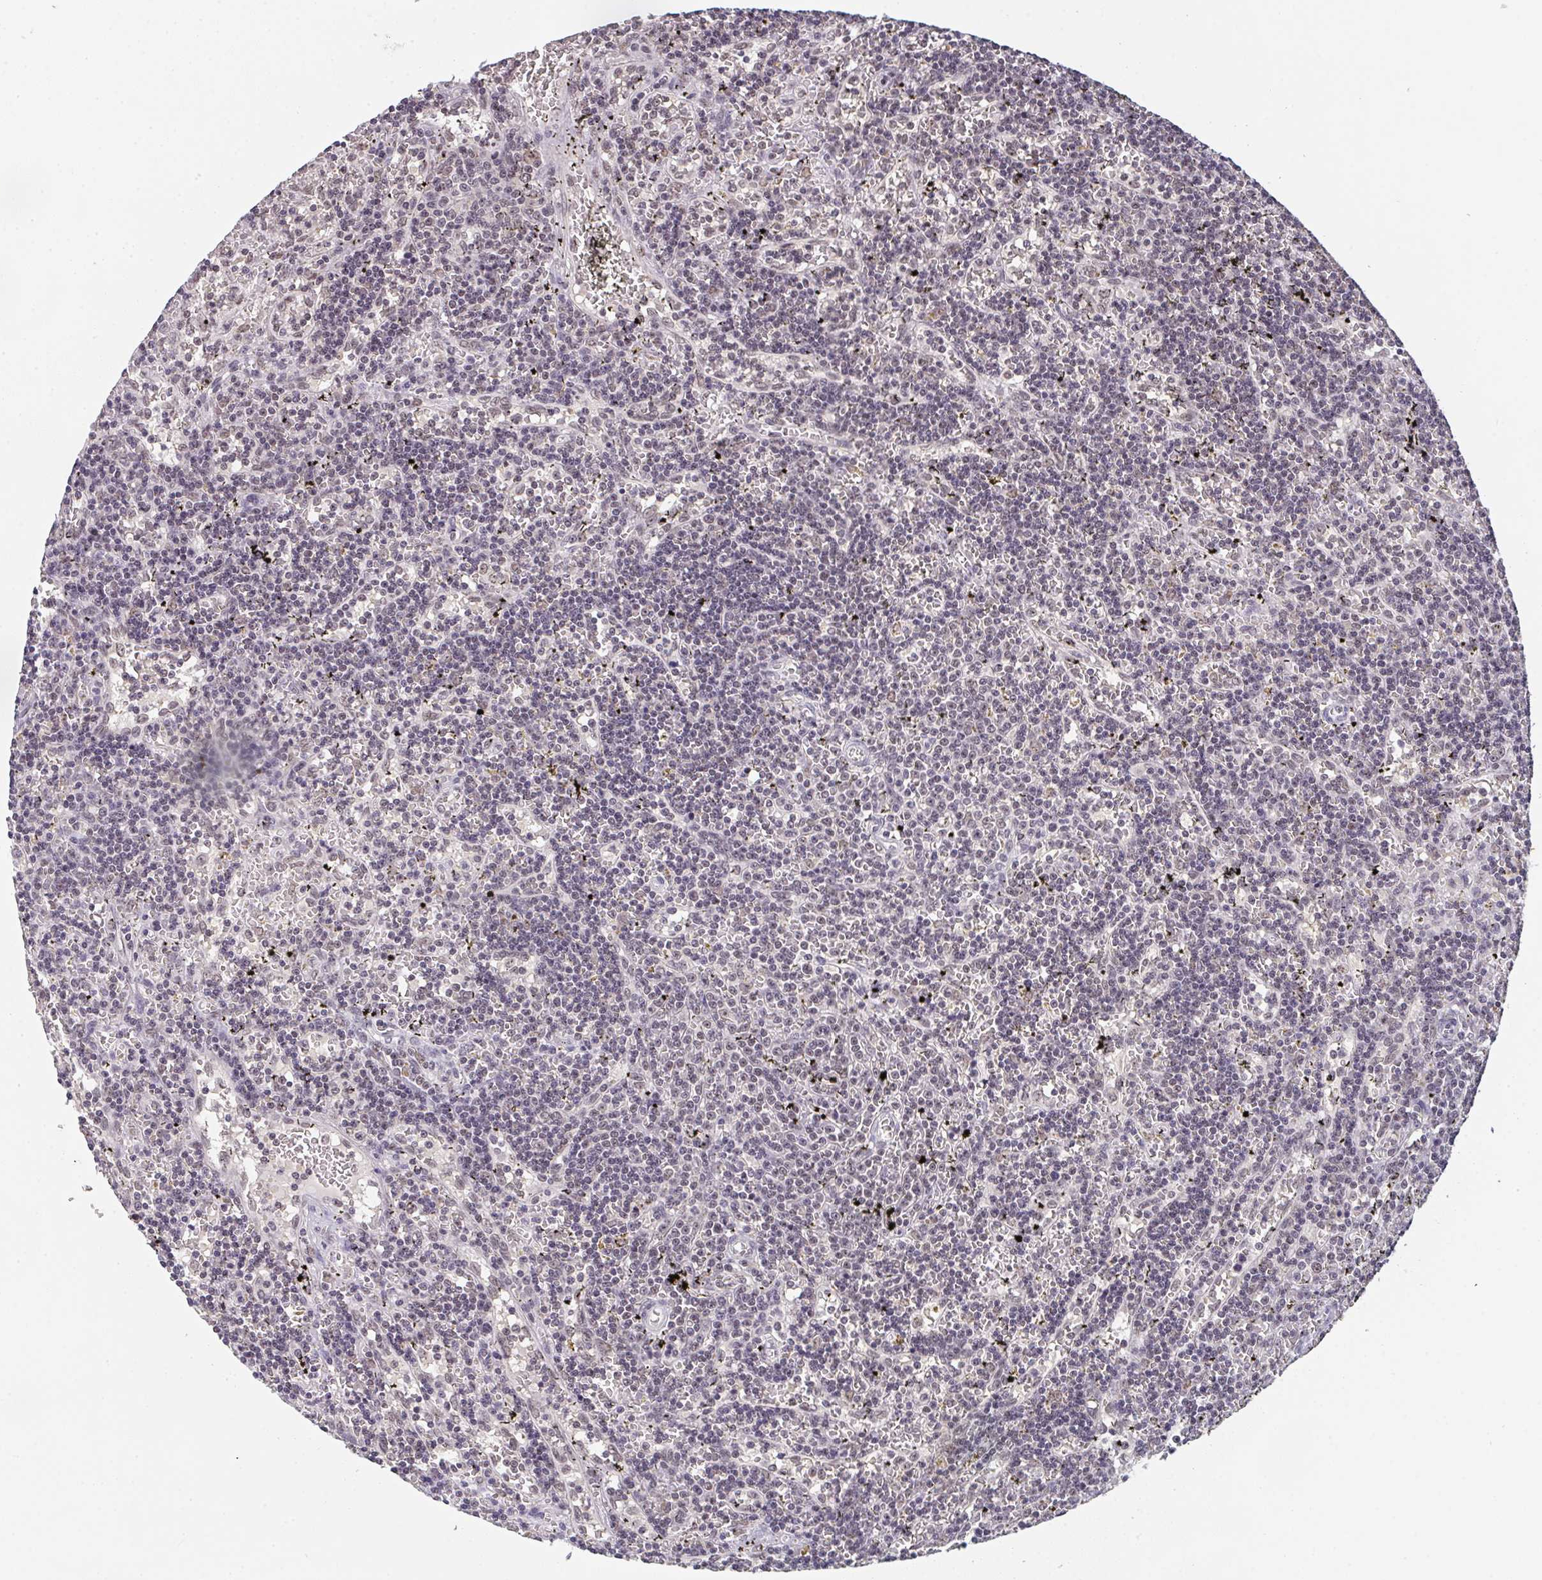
{"staining": {"intensity": "weak", "quantity": "25%-75%", "location": "nuclear"}, "tissue": "lymphoma", "cell_type": "Tumor cells", "image_type": "cancer", "snomed": [{"axis": "morphology", "description": "Malignant lymphoma, non-Hodgkin's type, Low grade"}, {"axis": "topography", "description": "Spleen"}], "caption": "Immunohistochemical staining of human lymphoma reveals weak nuclear protein staining in approximately 25%-75% of tumor cells. Ihc stains the protein in brown and the nuclei are stained blue.", "gene": "DKC1", "patient": {"sex": "male", "age": 60}}